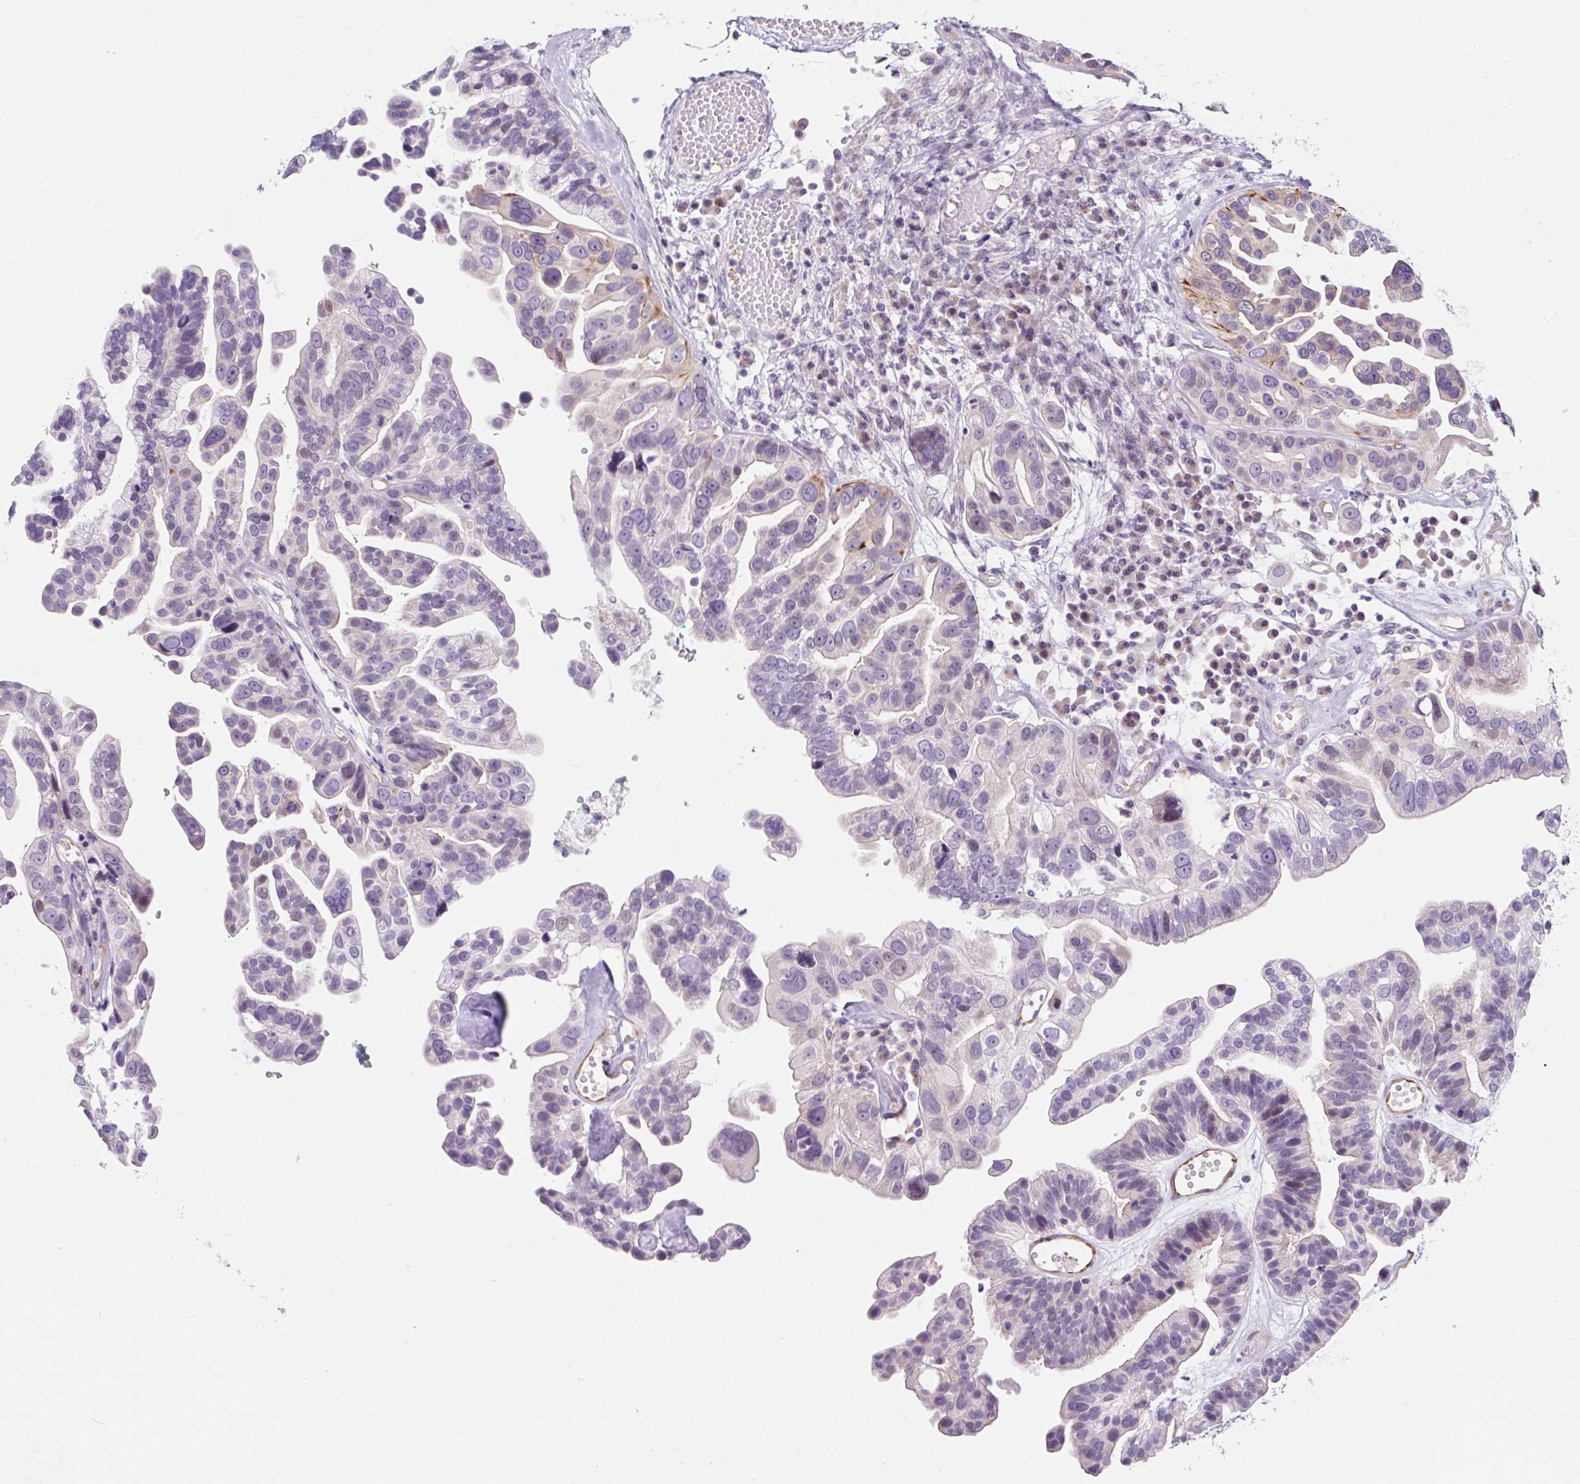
{"staining": {"intensity": "moderate", "quantity": "<25%", "location": "cytoplasmic/membranous"}, "tissue": "ovarian cancer", "cell_type": "Tumor cells", "image_type": "cancer", "snomed": [{"axis": "morphology", "description": "Cystadenocarcinoma, serous, NOS"}, {"axis": "topography", "description": "Ovary"}], "caption": "Immunohistochemistry photomicrograph of human ovarian cancer stained for a protein (brown), which shows low levels of moderate cytoplasmic/membranous staining in approximately <25% of tumor cells.", "gene": "CCL25", "patient": {"sex": "female", "age": 56}}